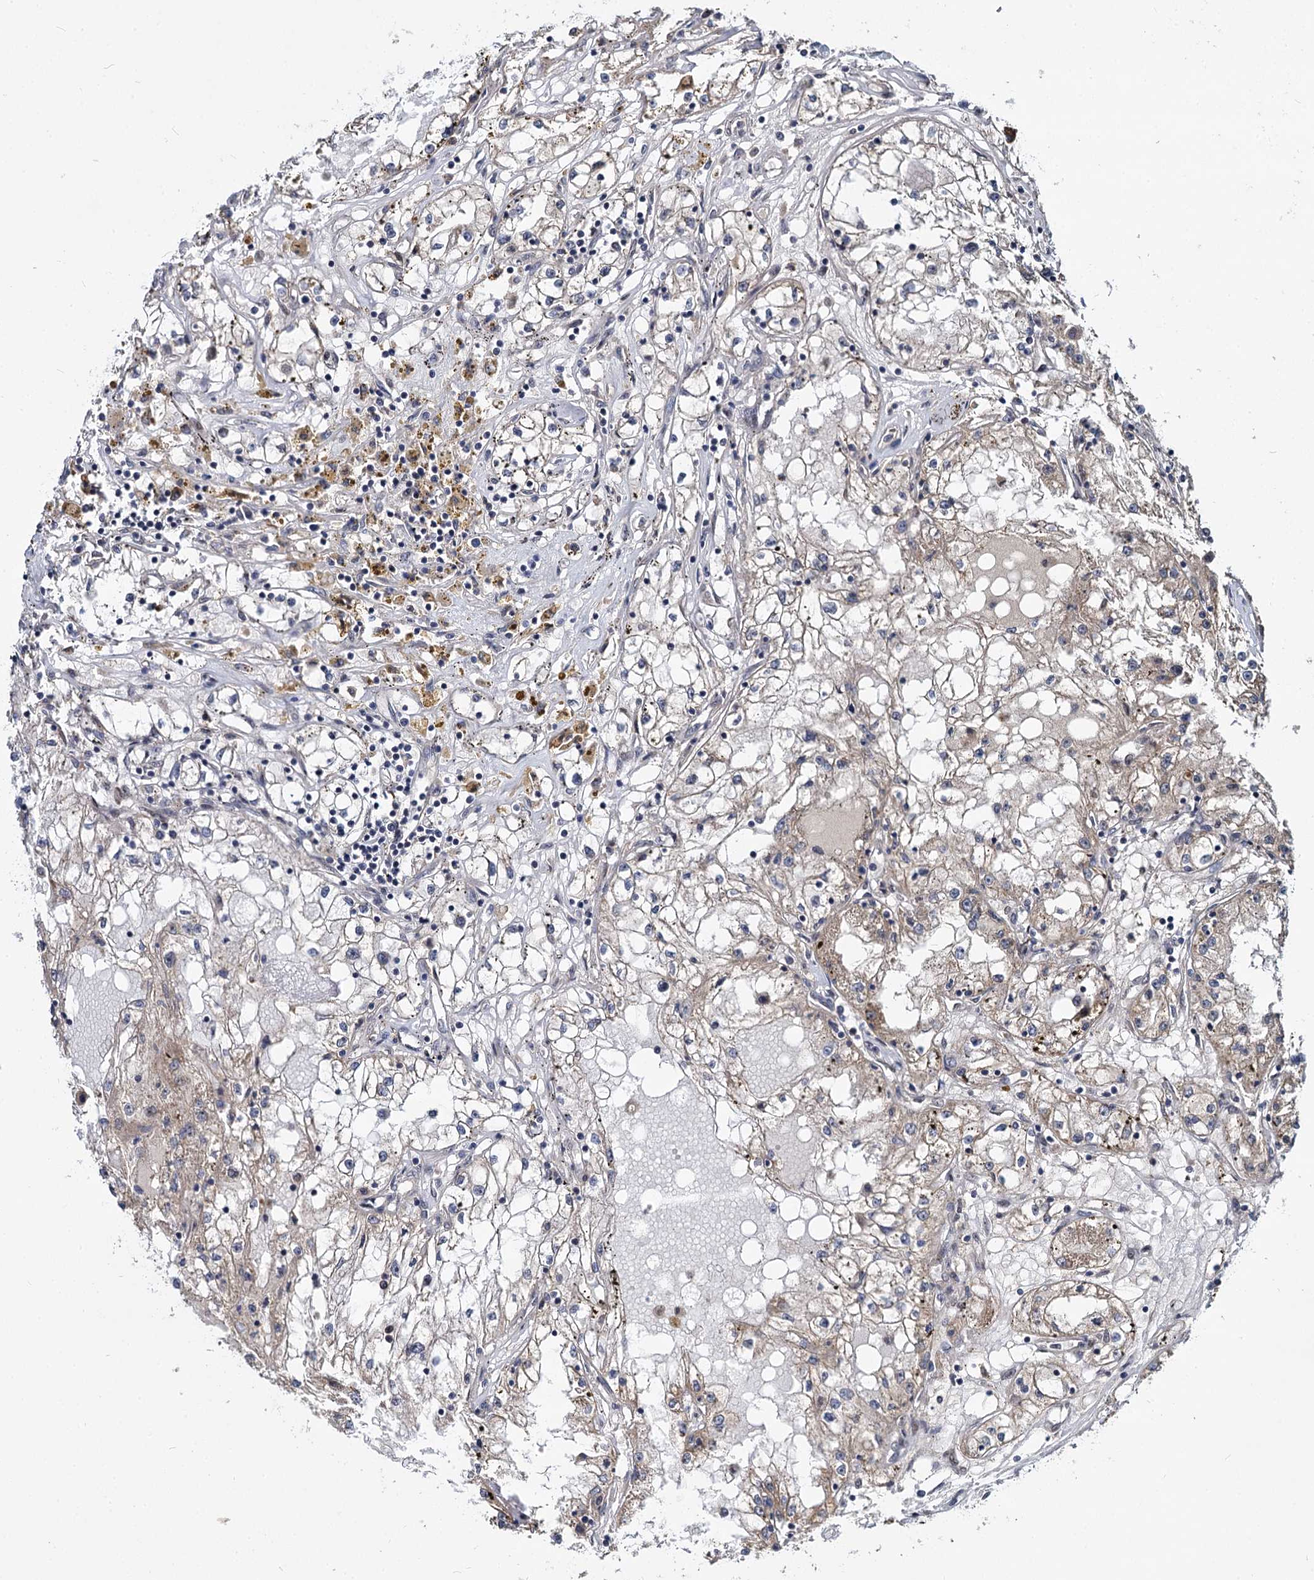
{"staining": {"intensity": "weak", "quantity": "<25%", "location": "cytoplasmic/membranous"}, "tissue": "renal cancer", "cell_type": "Tumor cells", "image_type": "cancer", "snomed": [{"axis": "morphology", "description": "Adenocarcinoma, NOS"}, {"axis": "topography", "description": "Kidney"}], "caption": "Photomicrograph shows no protein staining in tumor cells of renal cancer tissue. (DAB IHC with hematoxylin counter stain).", "gene": "MAML2", "patient": {"sex": "male", "age": 56}}